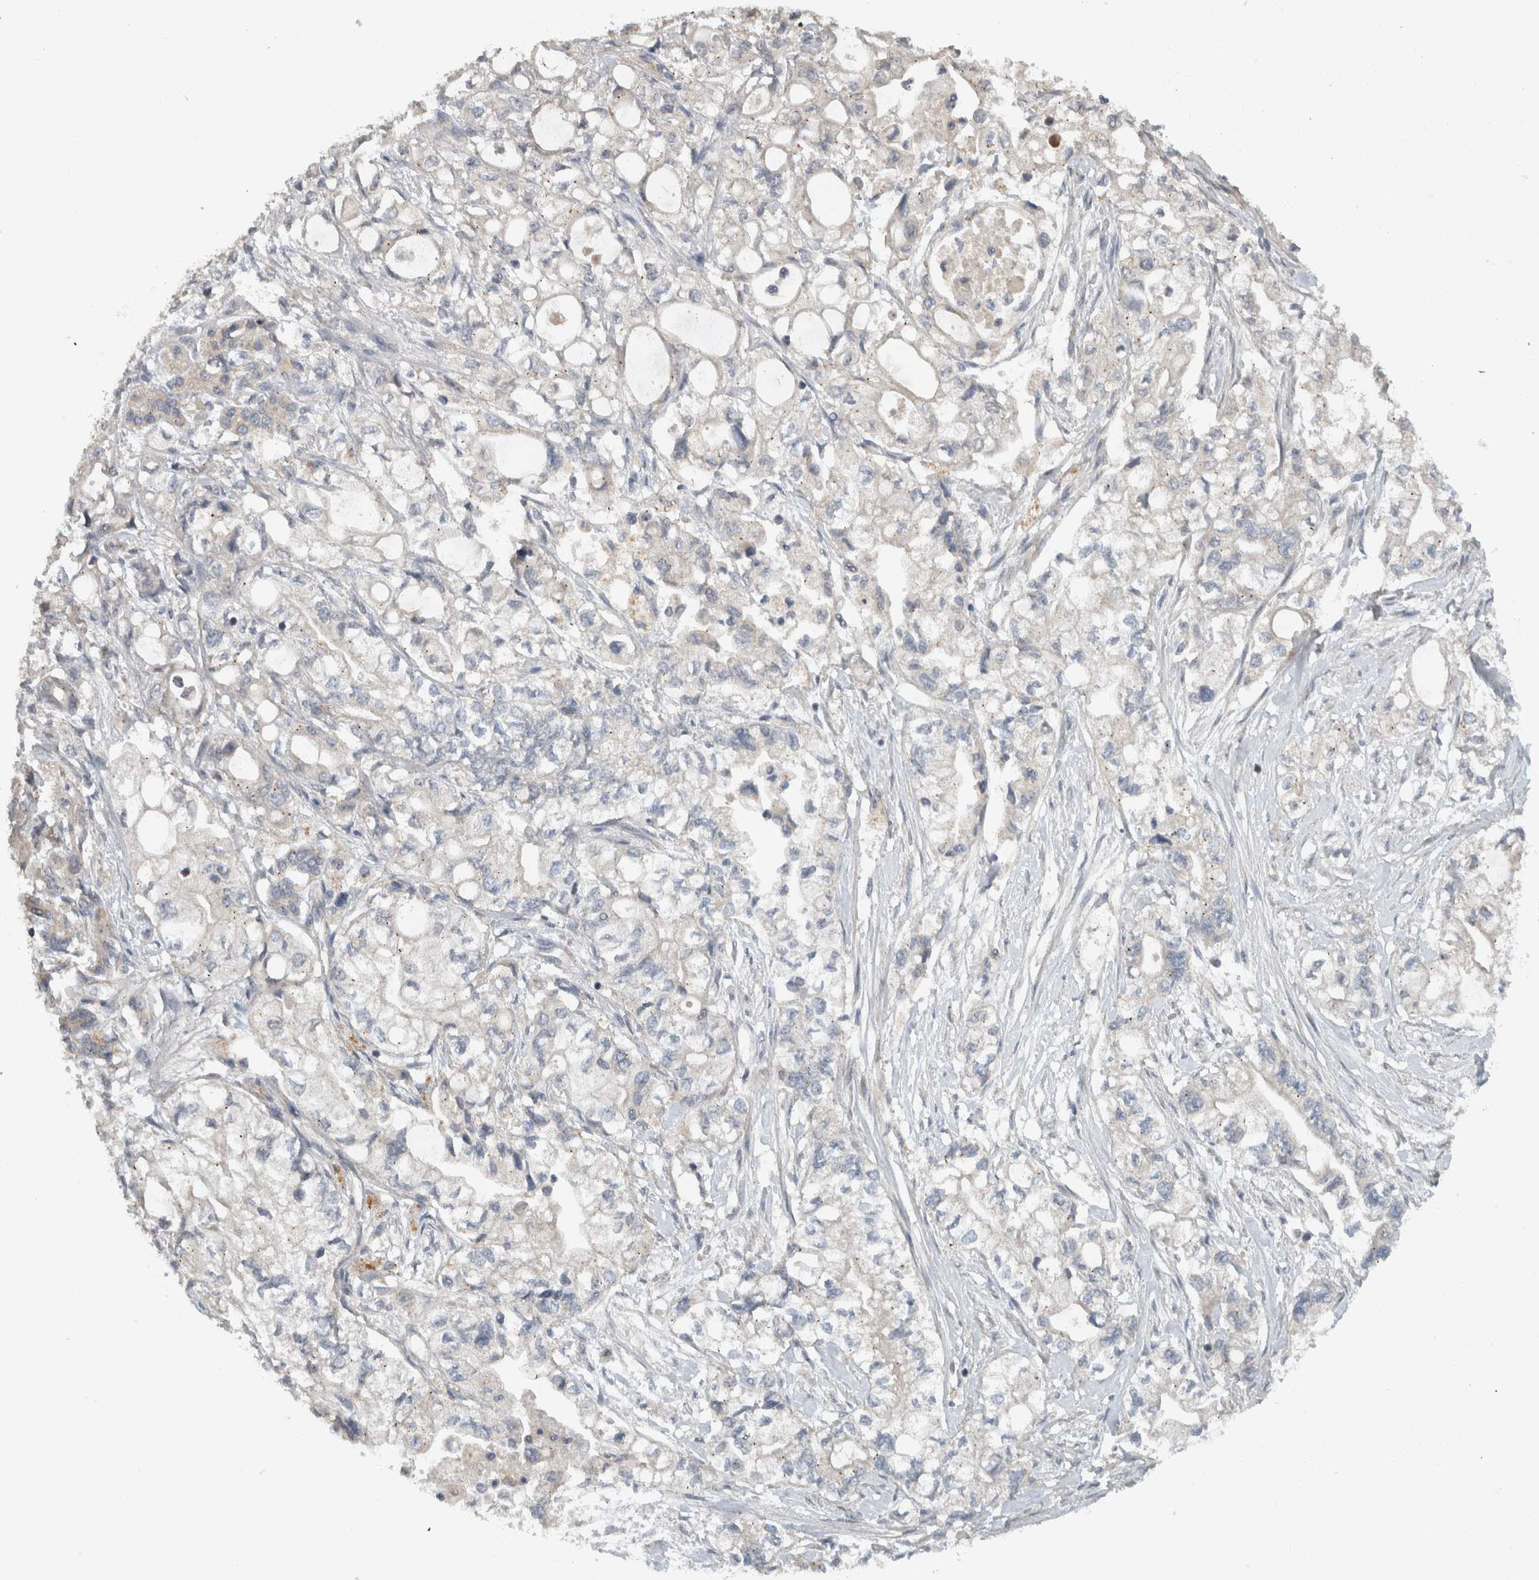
{"staining": {"intensity": "negative", "quantity": "none", "location": "none"}, "tissue": "pancreatic cancer", "cell_type": "Tumor cells", "image_type": "cancer", "snomed": [{"axis": "morphology", "description": "Adenocarcinoma, NOS"}, {"axis": "topography", "description": "Pancreas"}], "caption": "High magnification brightfield microscopy of pancreatic adenocarcinoma stained with DAB (3,3'-diaminobenzidine) (brown) and counterstained with hematoxylin (blue): tumor cells show no significant positivity. The staining is performed using DAB (3,3'-diaminobenzidine) brown chromogen with nuclei counter-stained in using hematoxylin.", "gene": "ERCC6L2", "patient": {"sex": "male", "age": 79}}